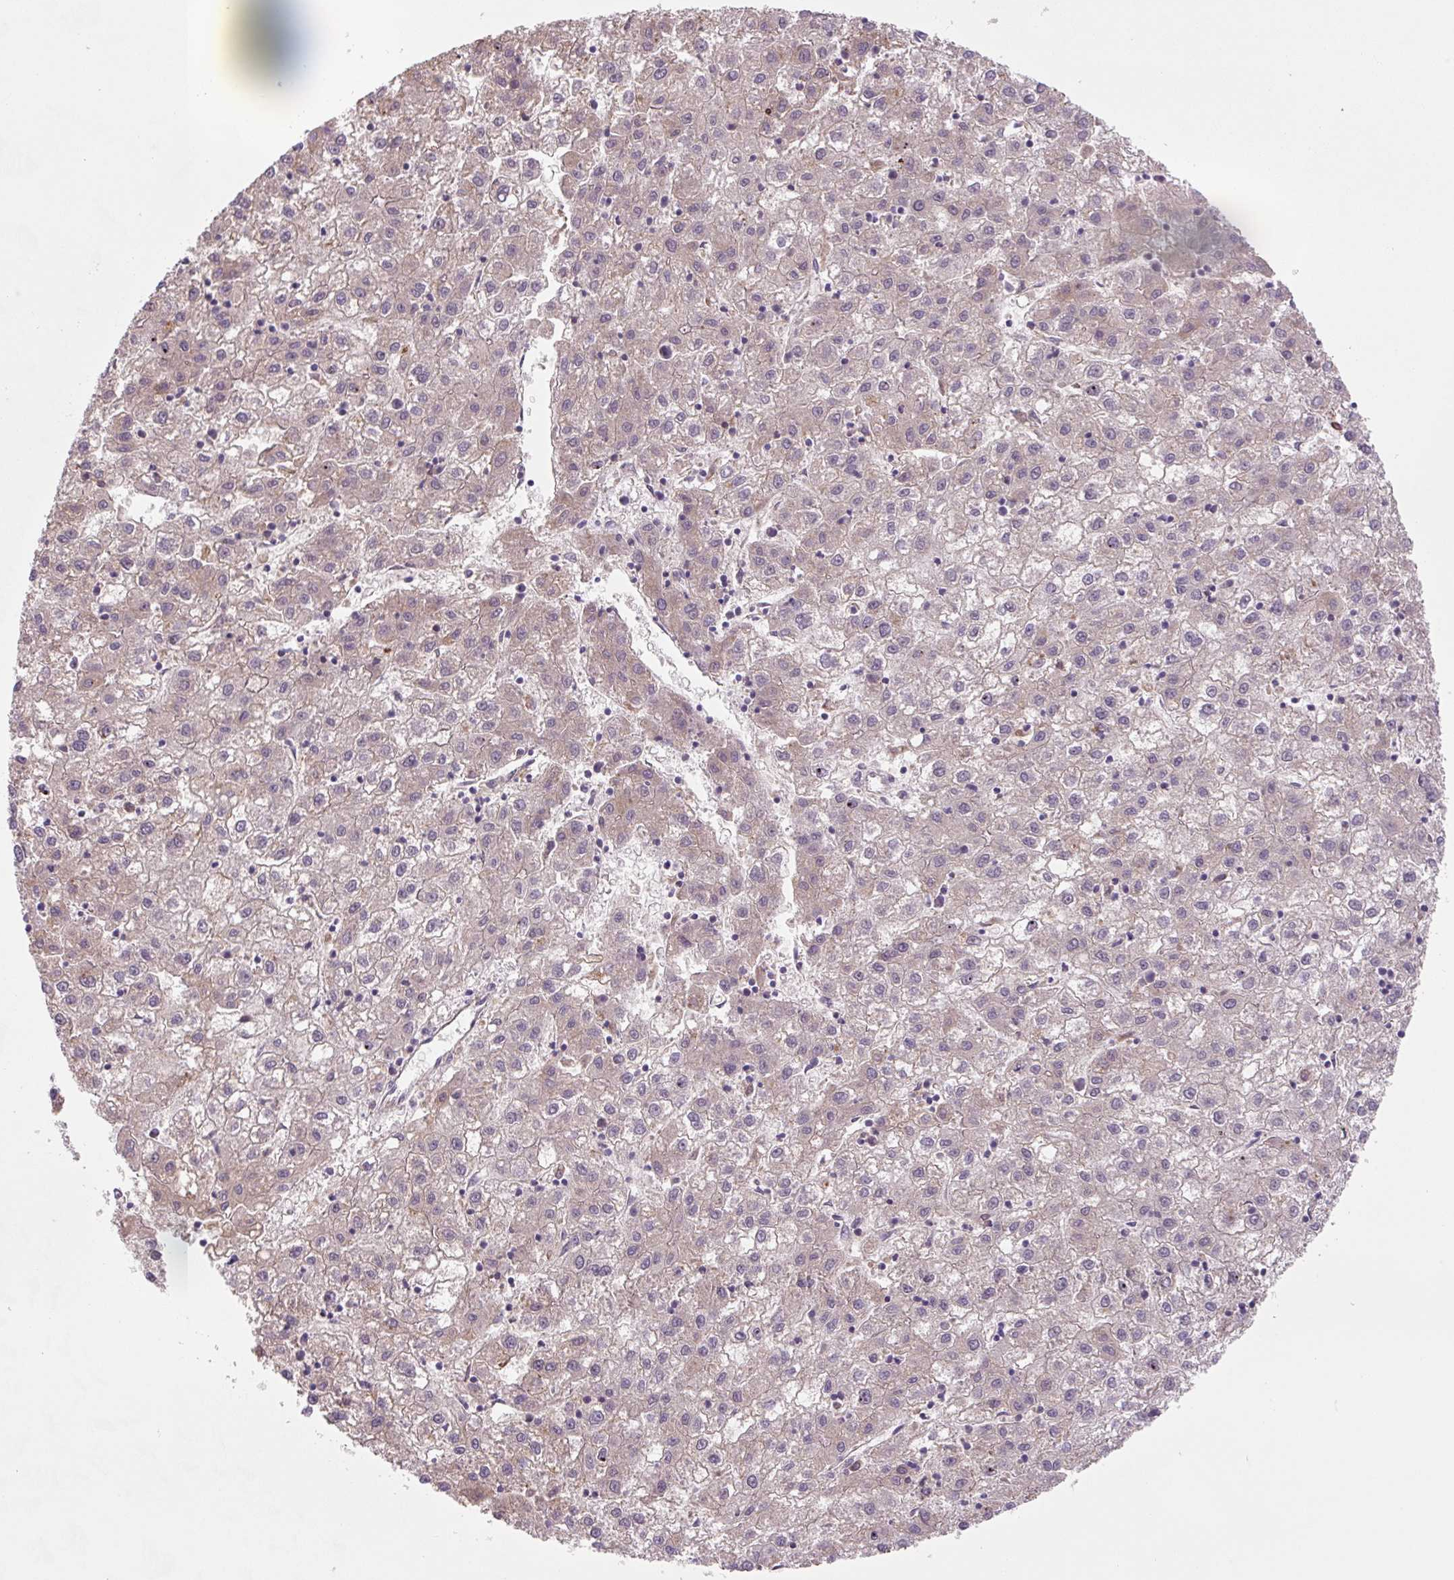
{"staining": {"intensity": "weak", "quantity": "25%-75%", "location": "cytoplasmic/membranous"}, "tissue": "liver cancer", "cell_type": "Tumor cells", "image_type": "cancer", "snomed": [{"axis": "morphology", "description": "Carcinoma, Hepatocellular, NOS"}, {"axis": "topography", "description": "Liver"}], "caption": "Immunohistochemical staining of liver hepatocellular carcinoma reveals weak cytoplasmic/membranous protein expression in about 25%-75% of tumor cells.", "gene": "FZD5", "patient": {"sex": "male", "age": 72}}